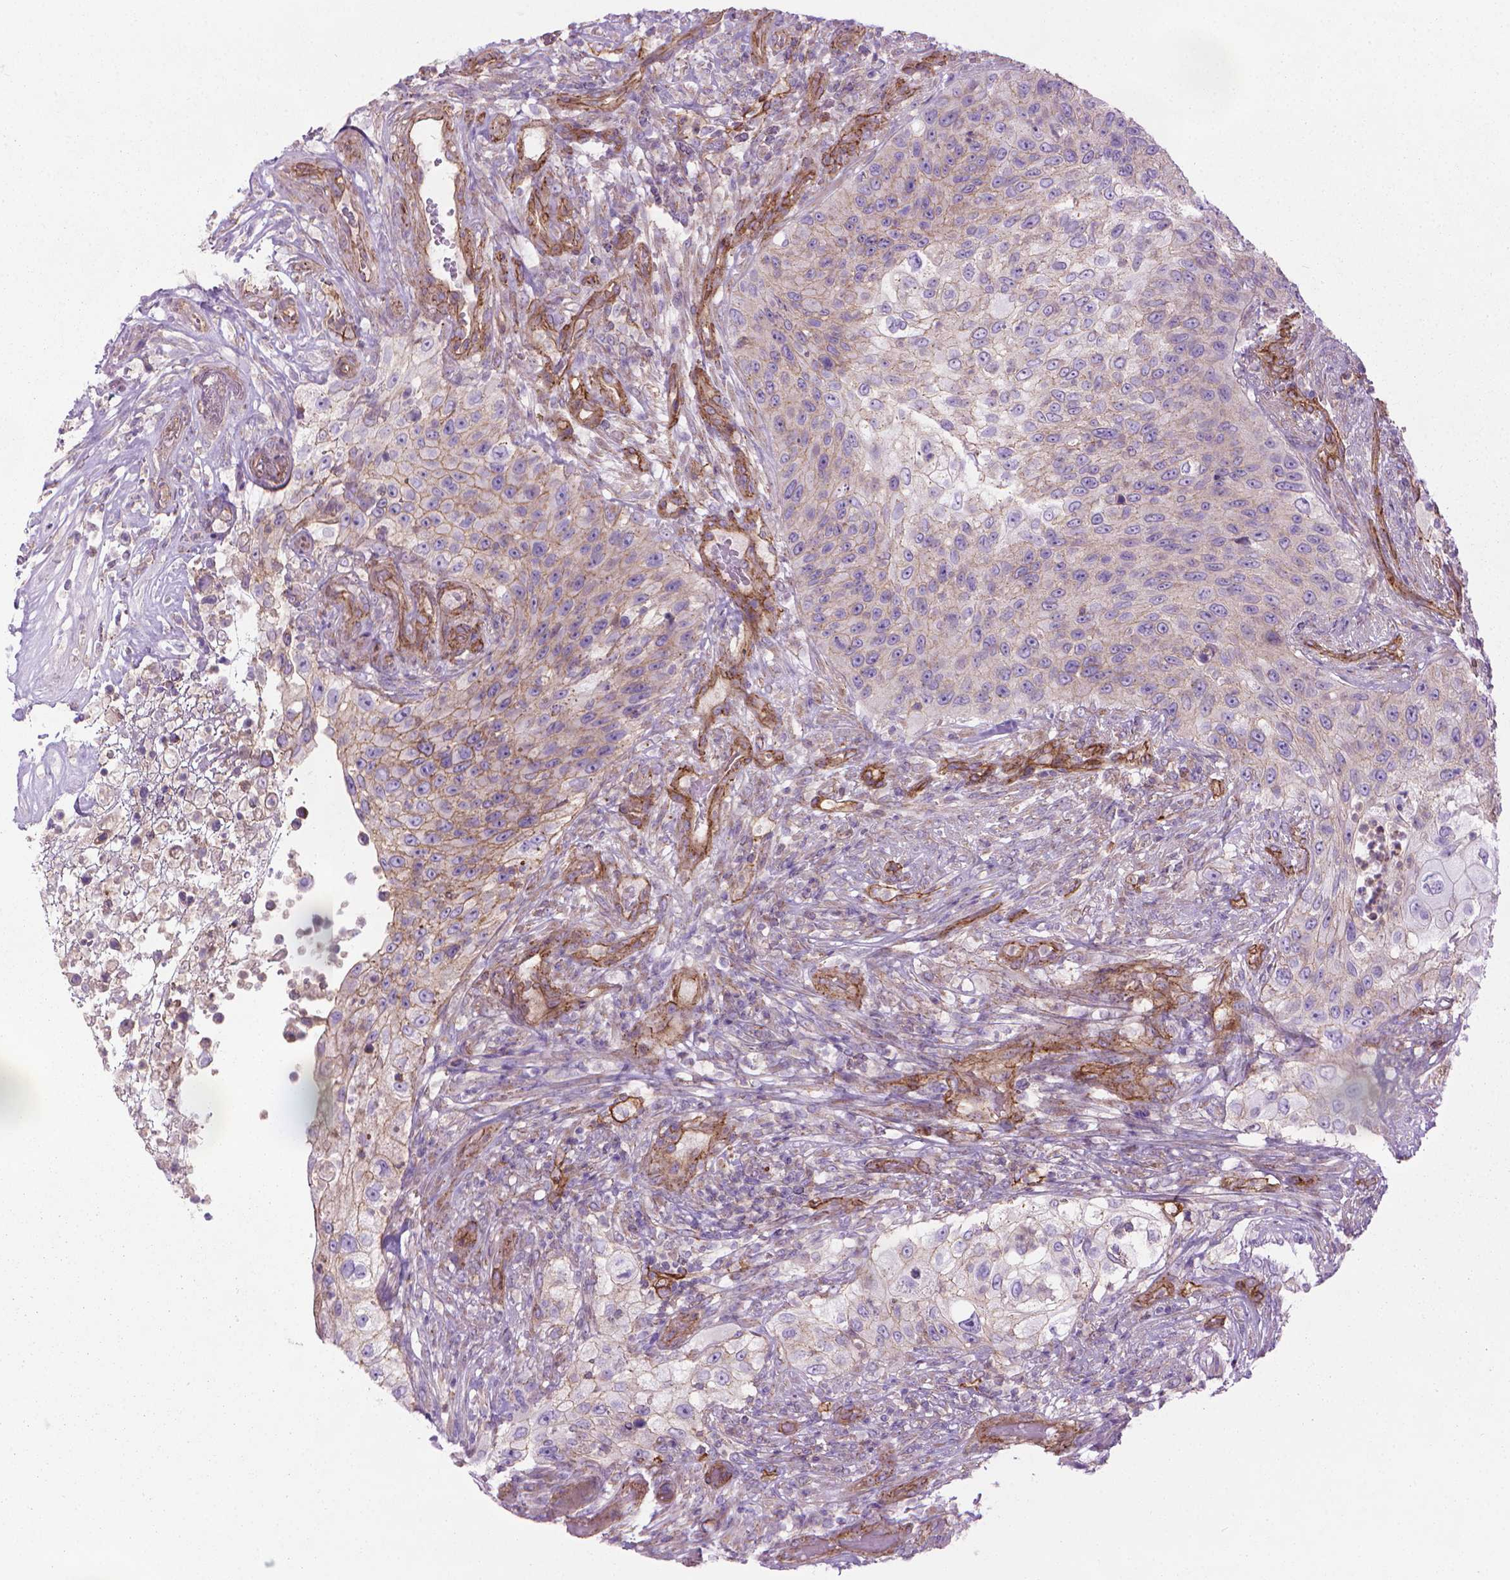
{"staining": {"intensity": "weak", "quantity": "25%-75%", "location": "cytoplasmic/membranous"}, "tissue": "urothelial cancer", "cell_type": "Tumor cells", "image_type": "cancer", "snomed": [{"axis": "morphology", "description": "Urothelial carcinoma, High grade"}, {"axis": "topography", "description": "Urinary bladder"}], "caption": "This is a micrograph of immunohistochemistry (IHC) staining of urothelial carcinoma (high-grade), which shows weak positivity in the cytoplasmic/membranous of tumor cells.", "gene": "TENT5A", "patient": {"sex": "female", "age": 60}}